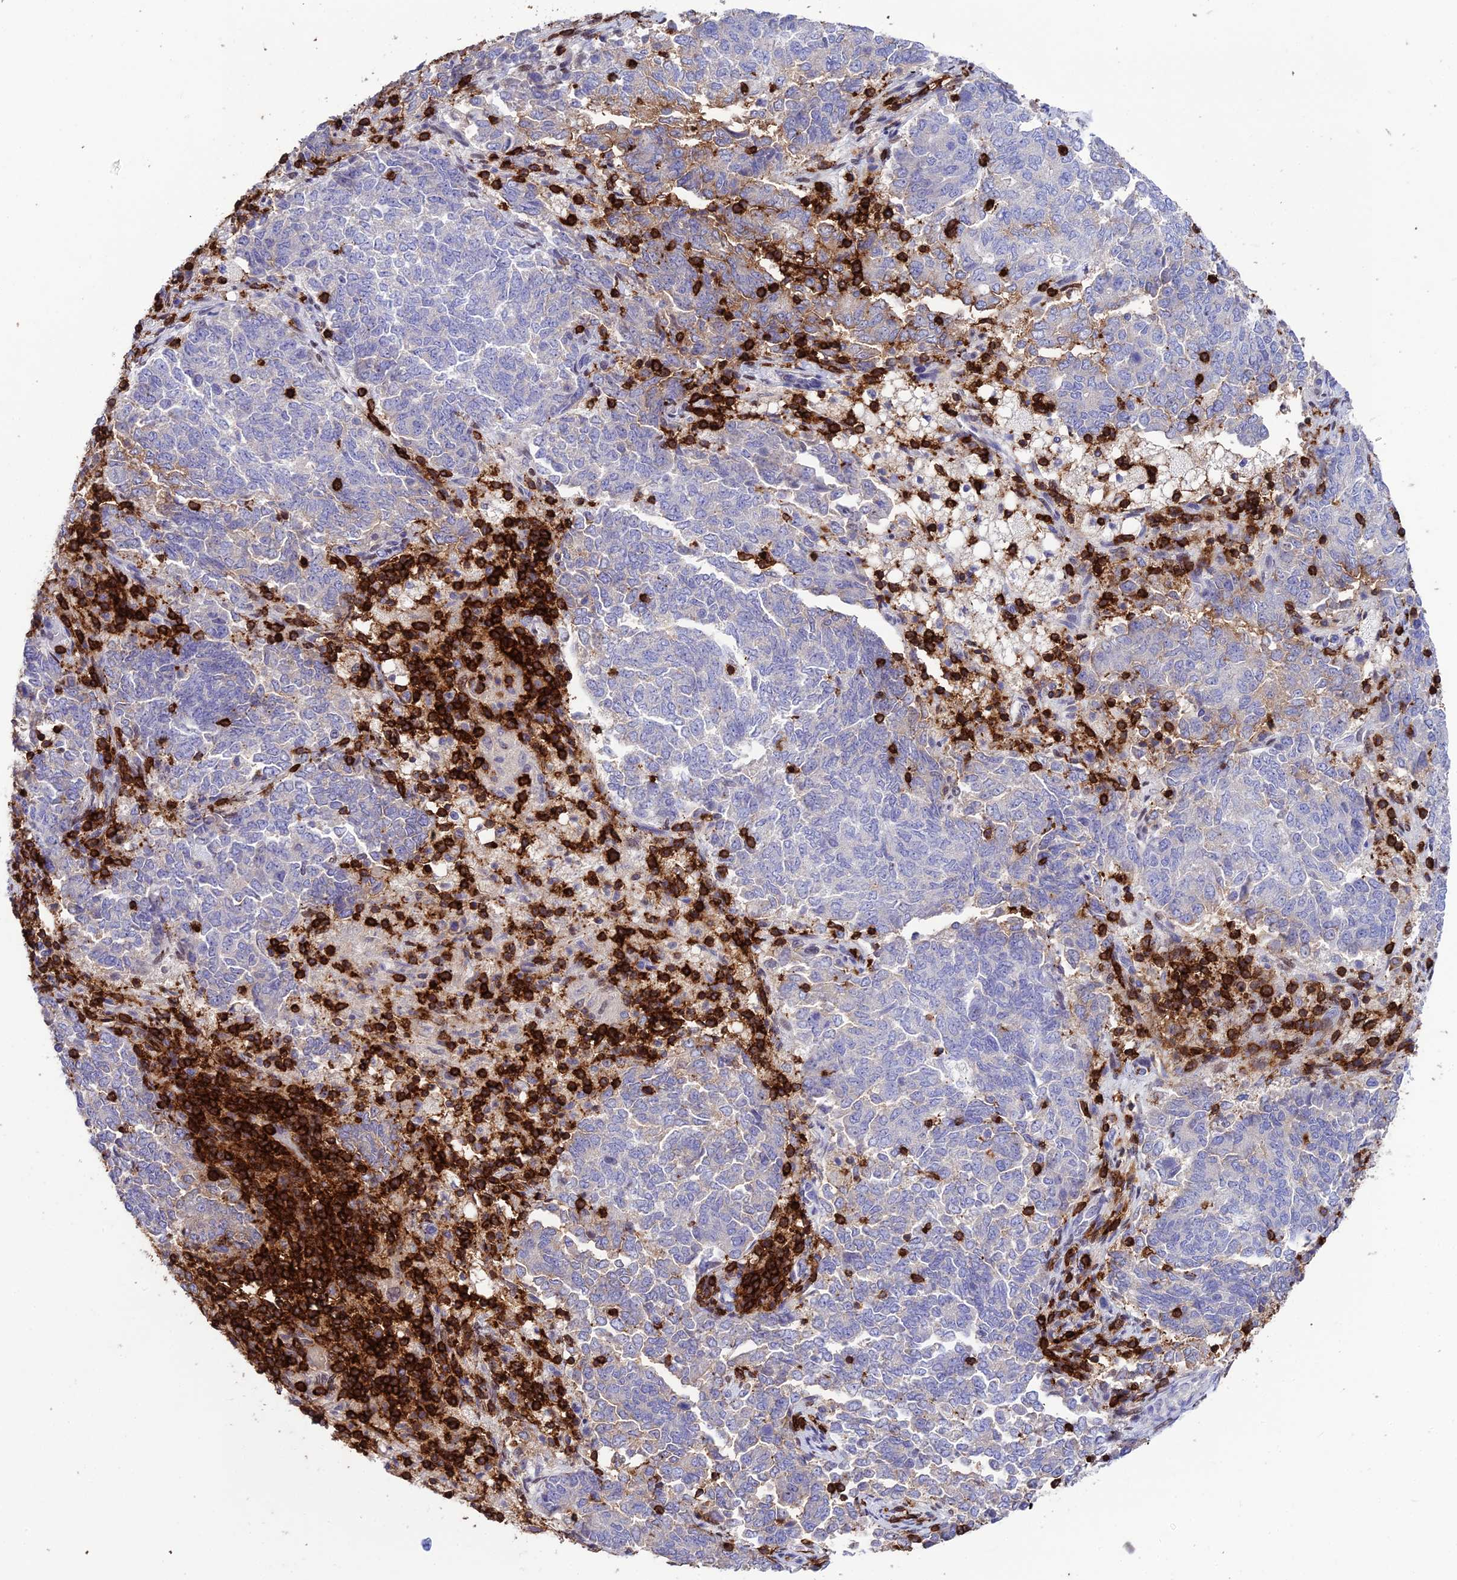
{"staining": {"intensity": "negative", "quantity": "none", "location": "none"}, "tissue": "endometrial cancer", "cell_type": "Tumor cells", "image_type": "cancer", "snomed": [{"axis": "morphology", "description": "Adenocarcinoma, NOS"}, {"axis": "topography", "description": "Endometrium"}], "caption": "The micrograph demonstrates no staining of tumor cells in endometrial adenocarcinoma.", "gene": "PTPRCAP", "patient": {"sex": "female", "age": 80}}